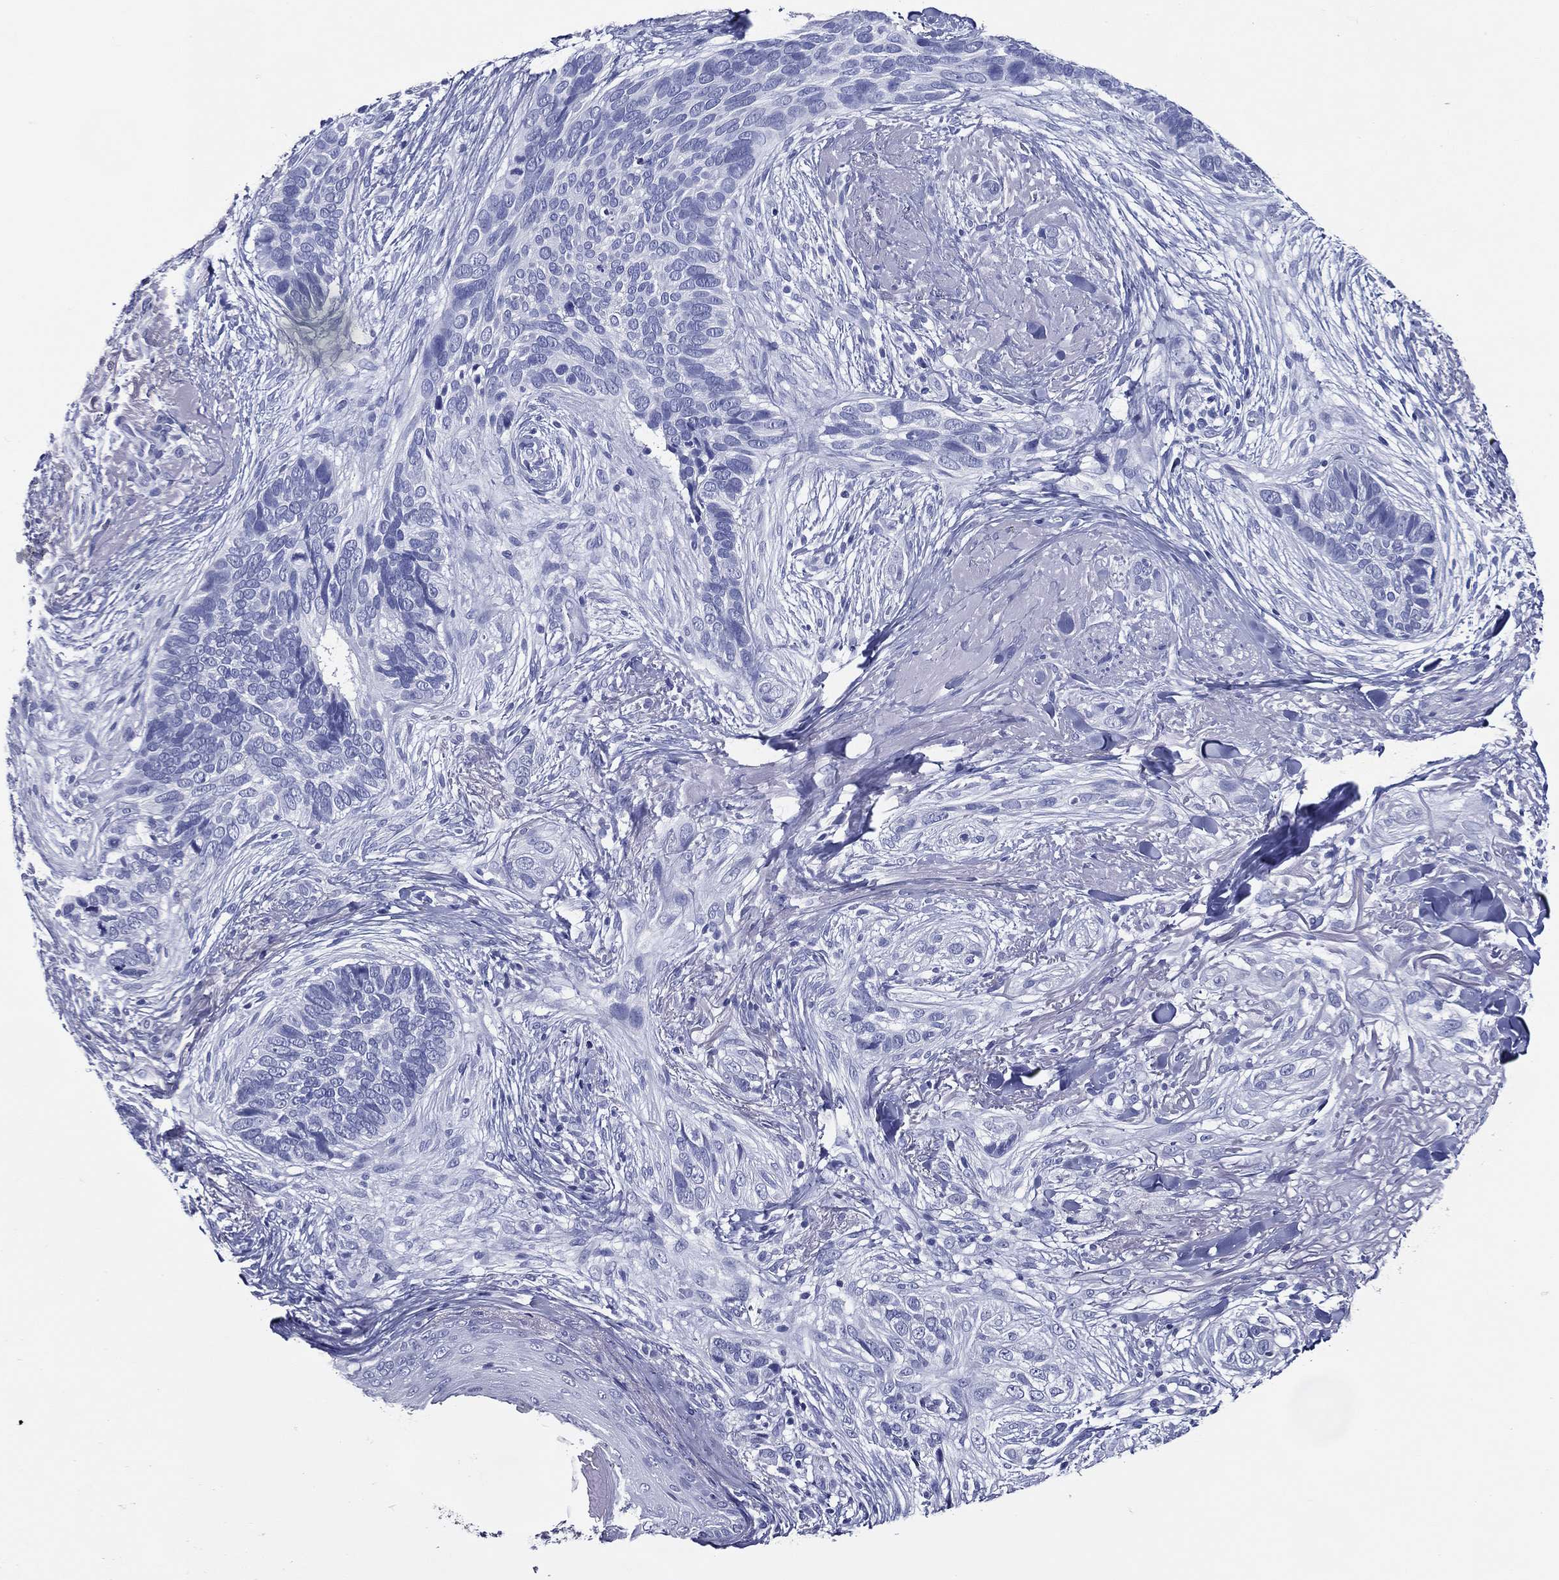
{"staining": {"intensity": "negative", "quantity": "none", "location": "none"}, "tissue": "skin cancer", "cell_type": "Tumor cells", "image_type": "cancer", "snomed": [{"axis": "morphology", "description": "Basal cell carcinoma"}, {"axis": "topography", "description": "Skin"}], "caption": "This is a histopathology image of IHC staining of skin cancer (basal cell carcinoma), which shows no expression in tumor cells. The staining was performed using DAB to visualize the protein expression in brown, while the nuclei were stained in blue with hematoxylin (Magnification: 20x).", "gene": "ACE2", "patient": {"sex": "male", "age": 91}}